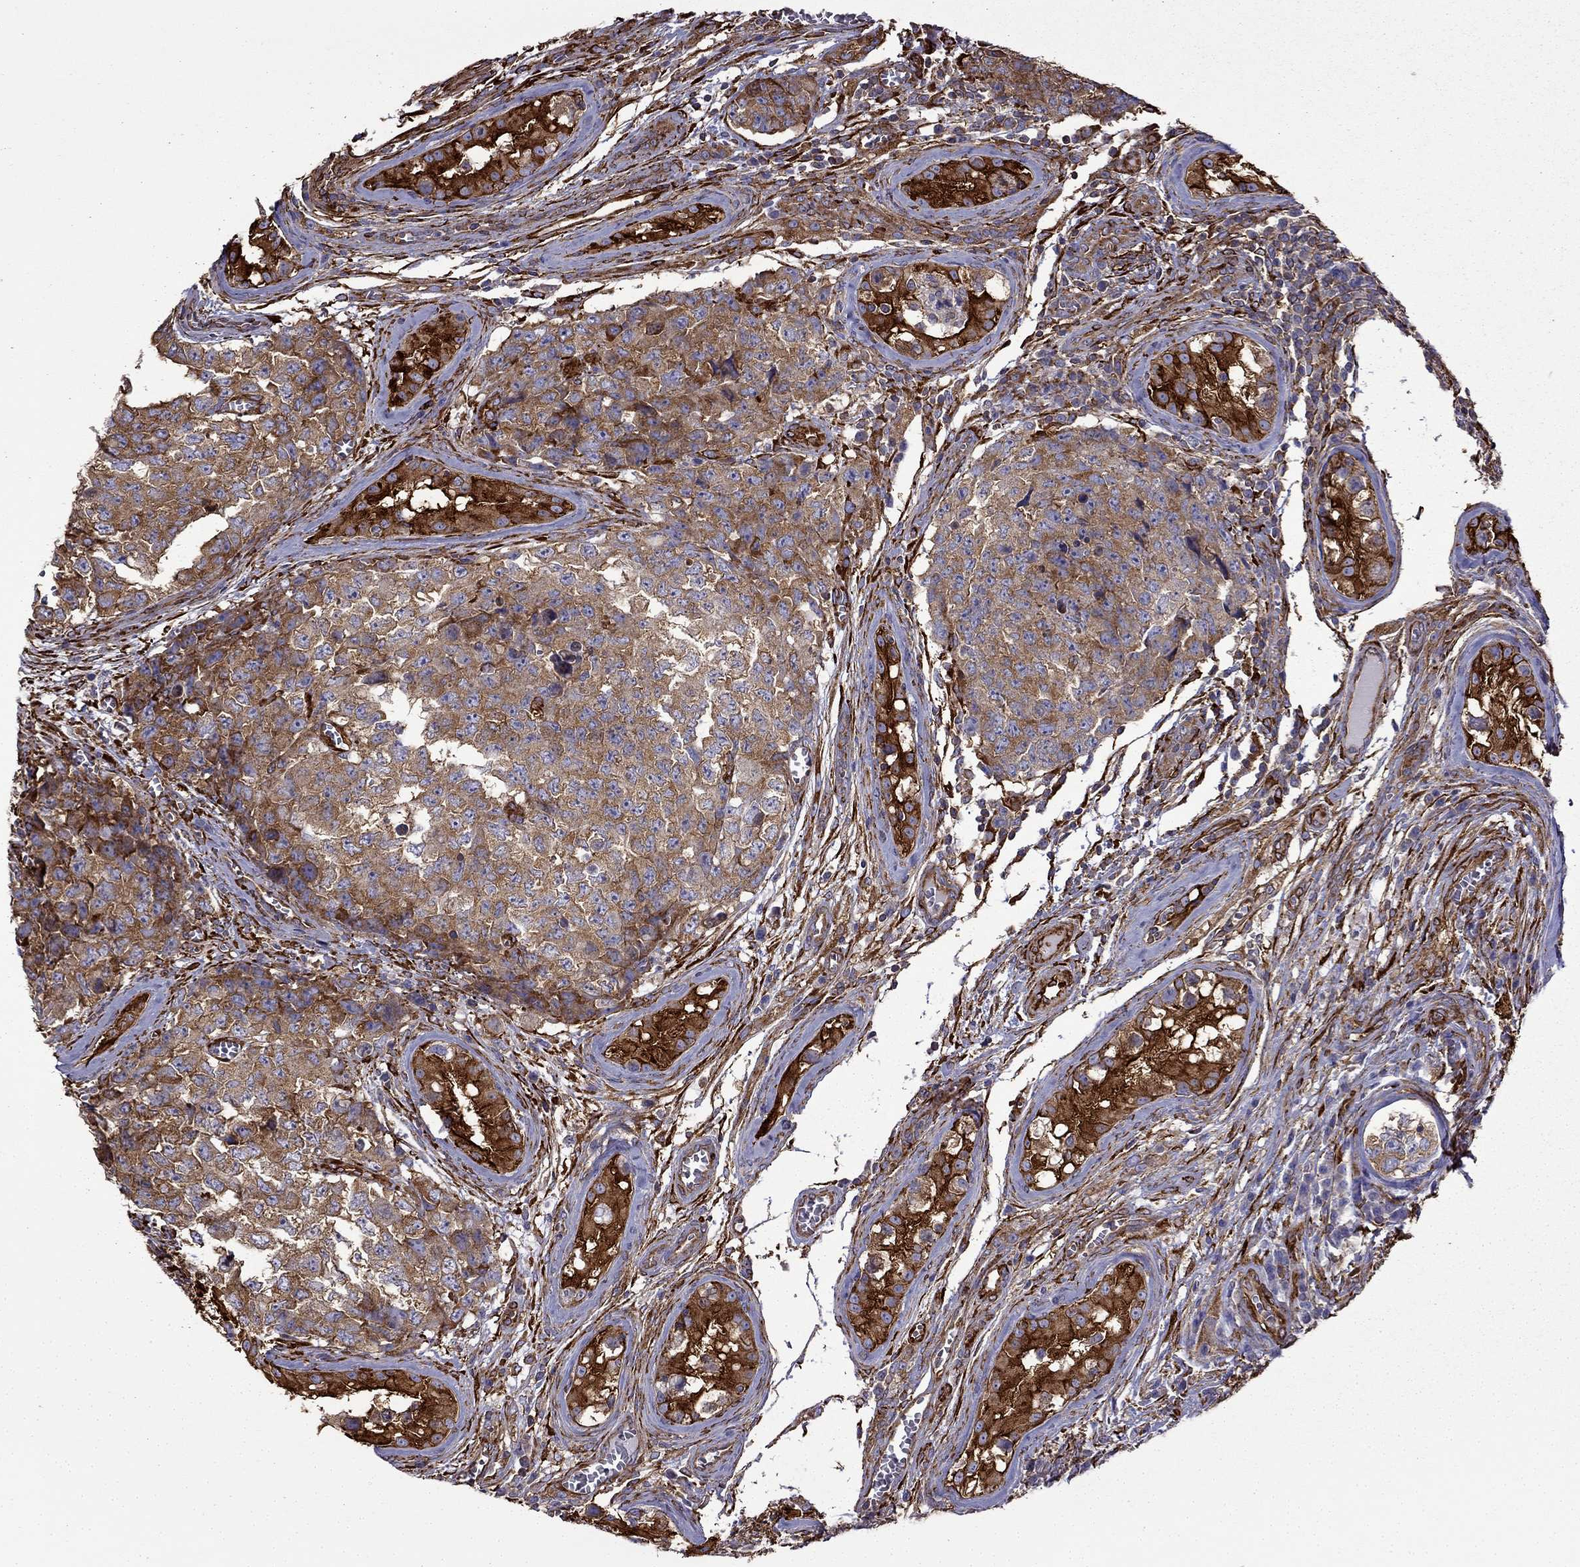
{"staining": {"intensity": "moderate", "quantity": ">75%", "location": "cytoplasmic/membranous"}, "tissue": "testis cancer", "cell_type": "Tumor cells", "image_type": "cancer", "snomed": [{"axis": "morphology", "description": "Carcinoma, Embryonal, NOS"}, {"axis": "topography", "description": "Testis"}], "caption": "A brown stain labels moderate cytoplasmic/membranous staining of a protein in embryonal carcinoma (testis) tumor cells.", "gene": "MAP4", "patient": {"sex": "male", "age": 23}}